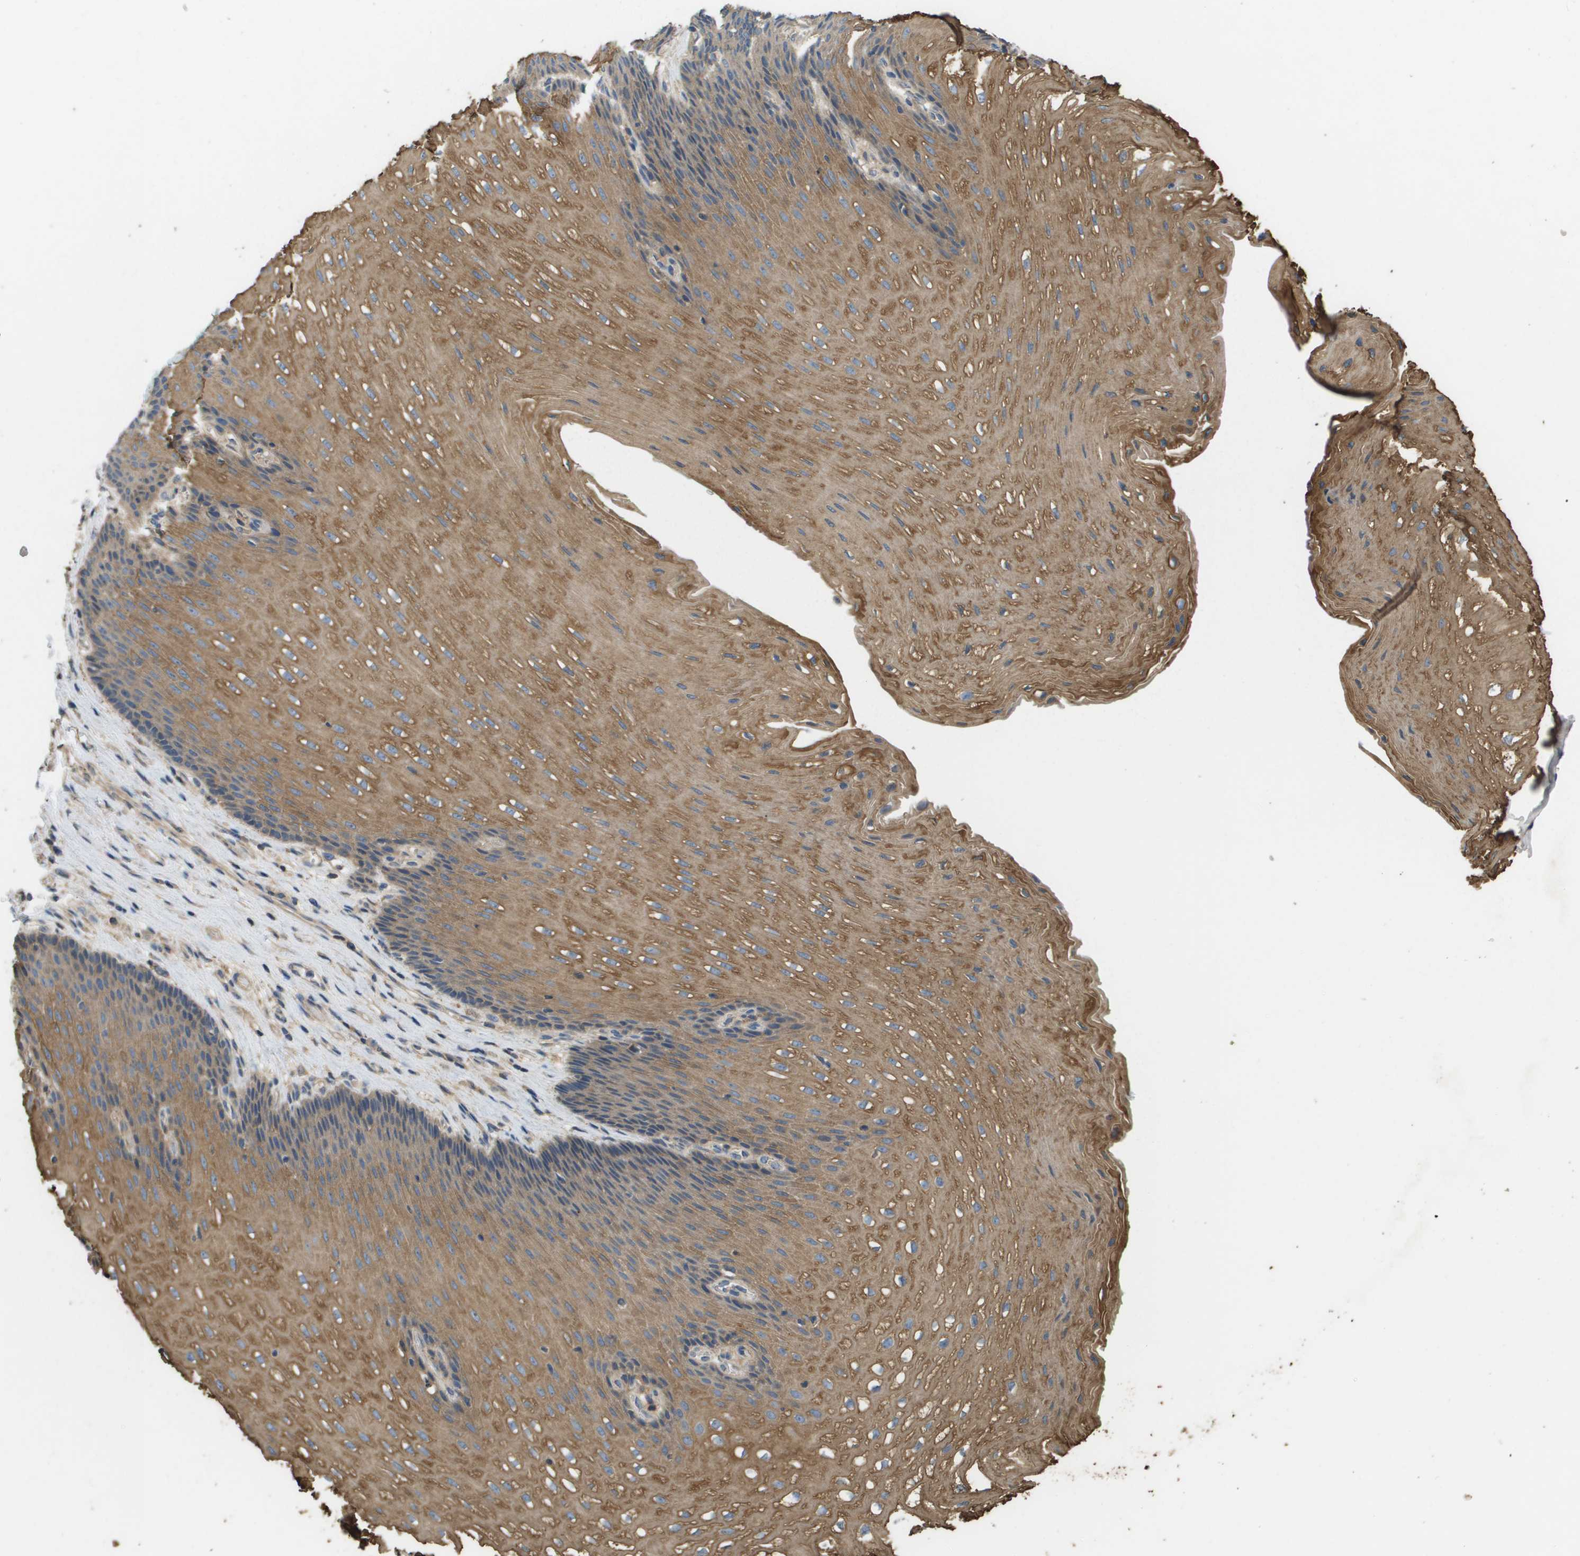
{"staining": {"intensity": "moderate", "quantity": ">75%", "location": "cytoplasmic/membranous"}, "tissue": "esophagus", "cell_type": "Squamous epithelial cells", "image_type": "normal", "snomed": [{"axis": "morphology", "description": "Normal tissue, NOS"}, {"axis": "topography", "description": "Esophagus"}], "caption": "Brown immunohistochemical staining in unremarkable human esophagus displays moderate cytoplasmic/membranous staining in approximately >75% of squamous epithelial cells.", "gene": "KRT23", "patient": {"sex": "male", "age": 48}}